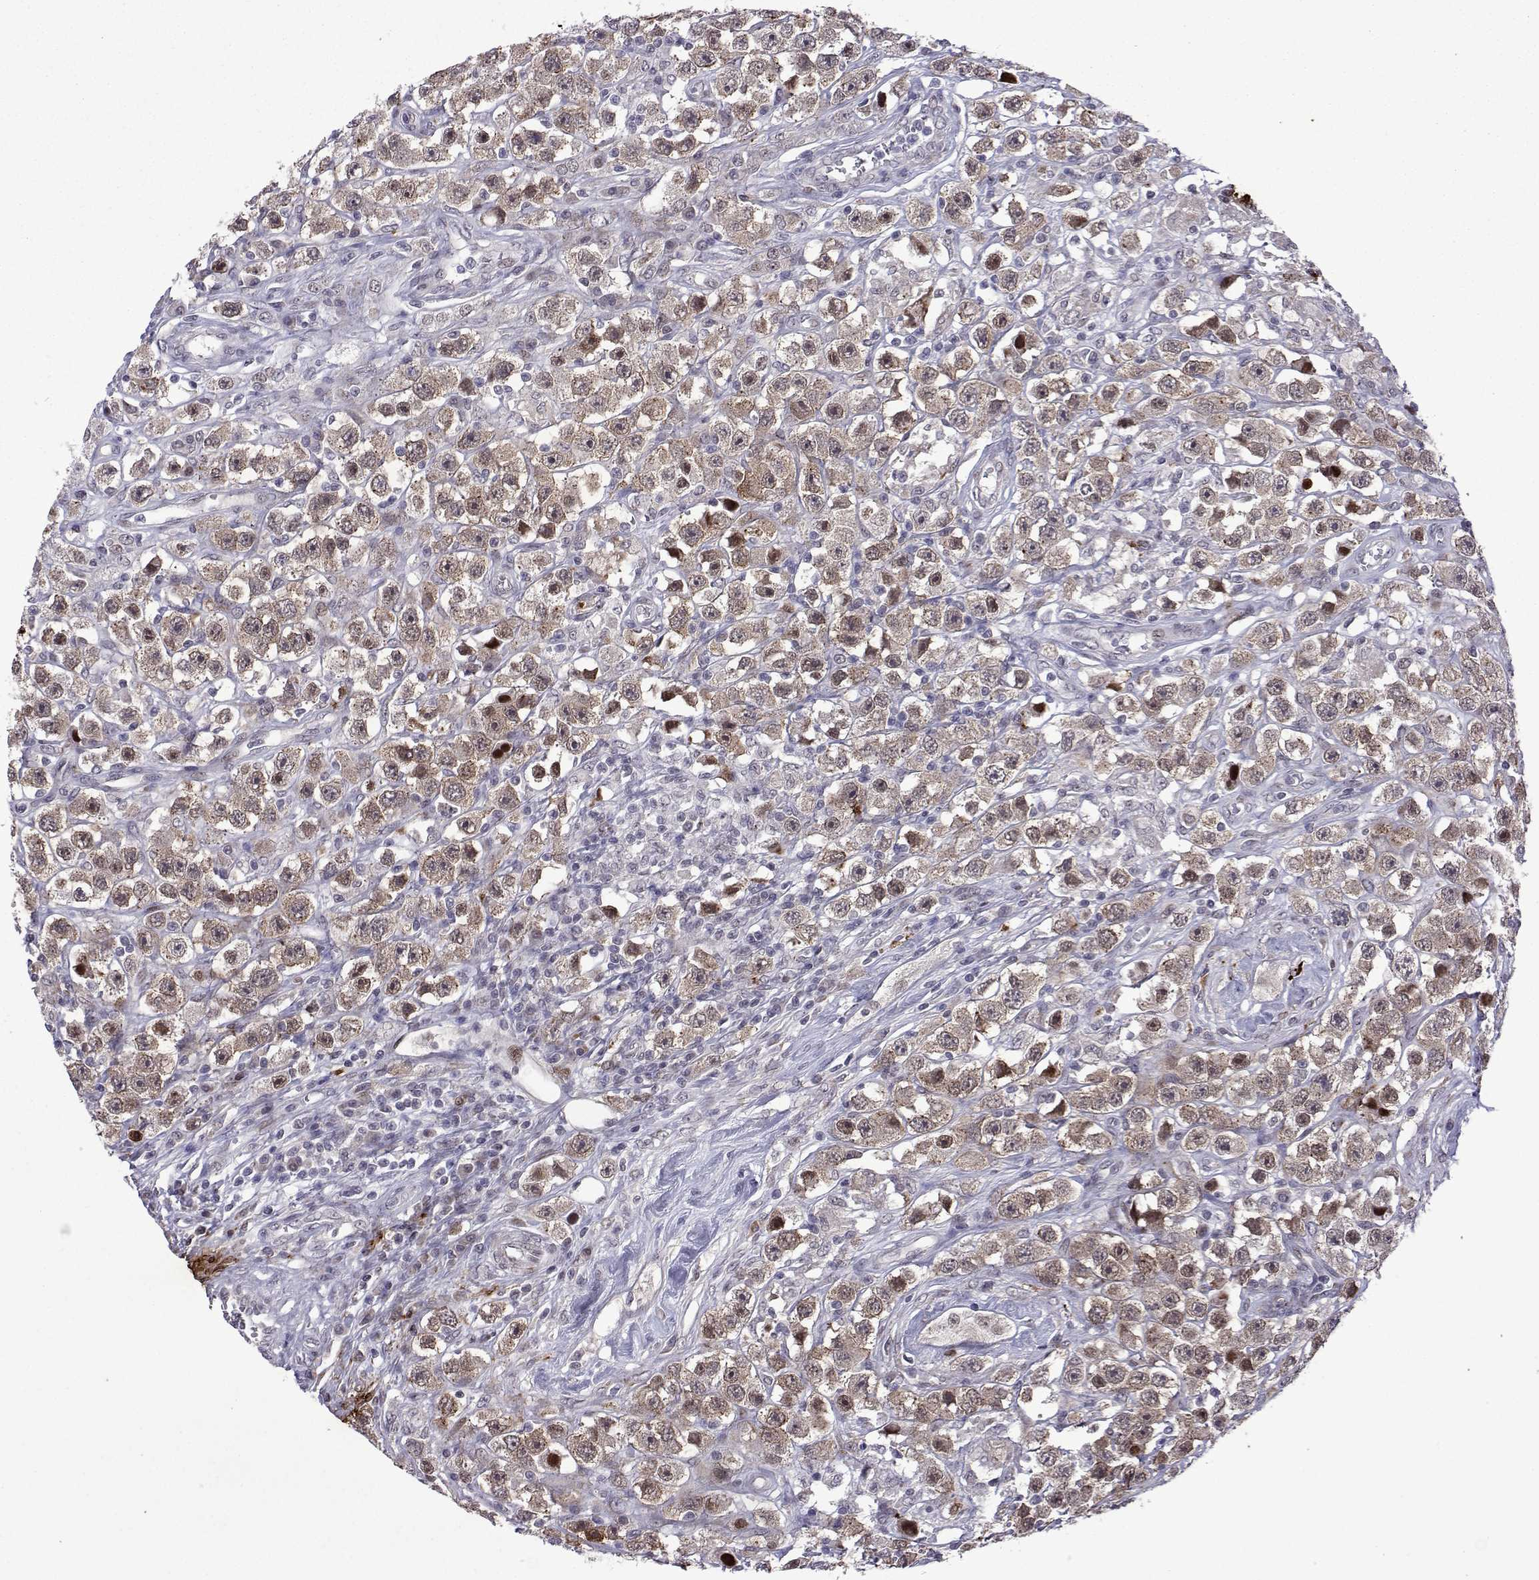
{"staining": {"intensity": "weak", "quantity": ">75%", "location": "cytoplasmic/membranous,nuclear"}, "tissue": "testis cancer", "cell_type": "Tumor cells", "image_type": "cancer", "snomed": [{"axis": "morphology", "description": "Seminoma, NOS"}, {"axis": "topography", "description": "Testis"}], "caption": "Testis cancer (seminoma) stained with a protein marker reveals weak staining in tumor cells.", "gene": "EFCAB3", "patient": {"sex": "male", "age": 45}}